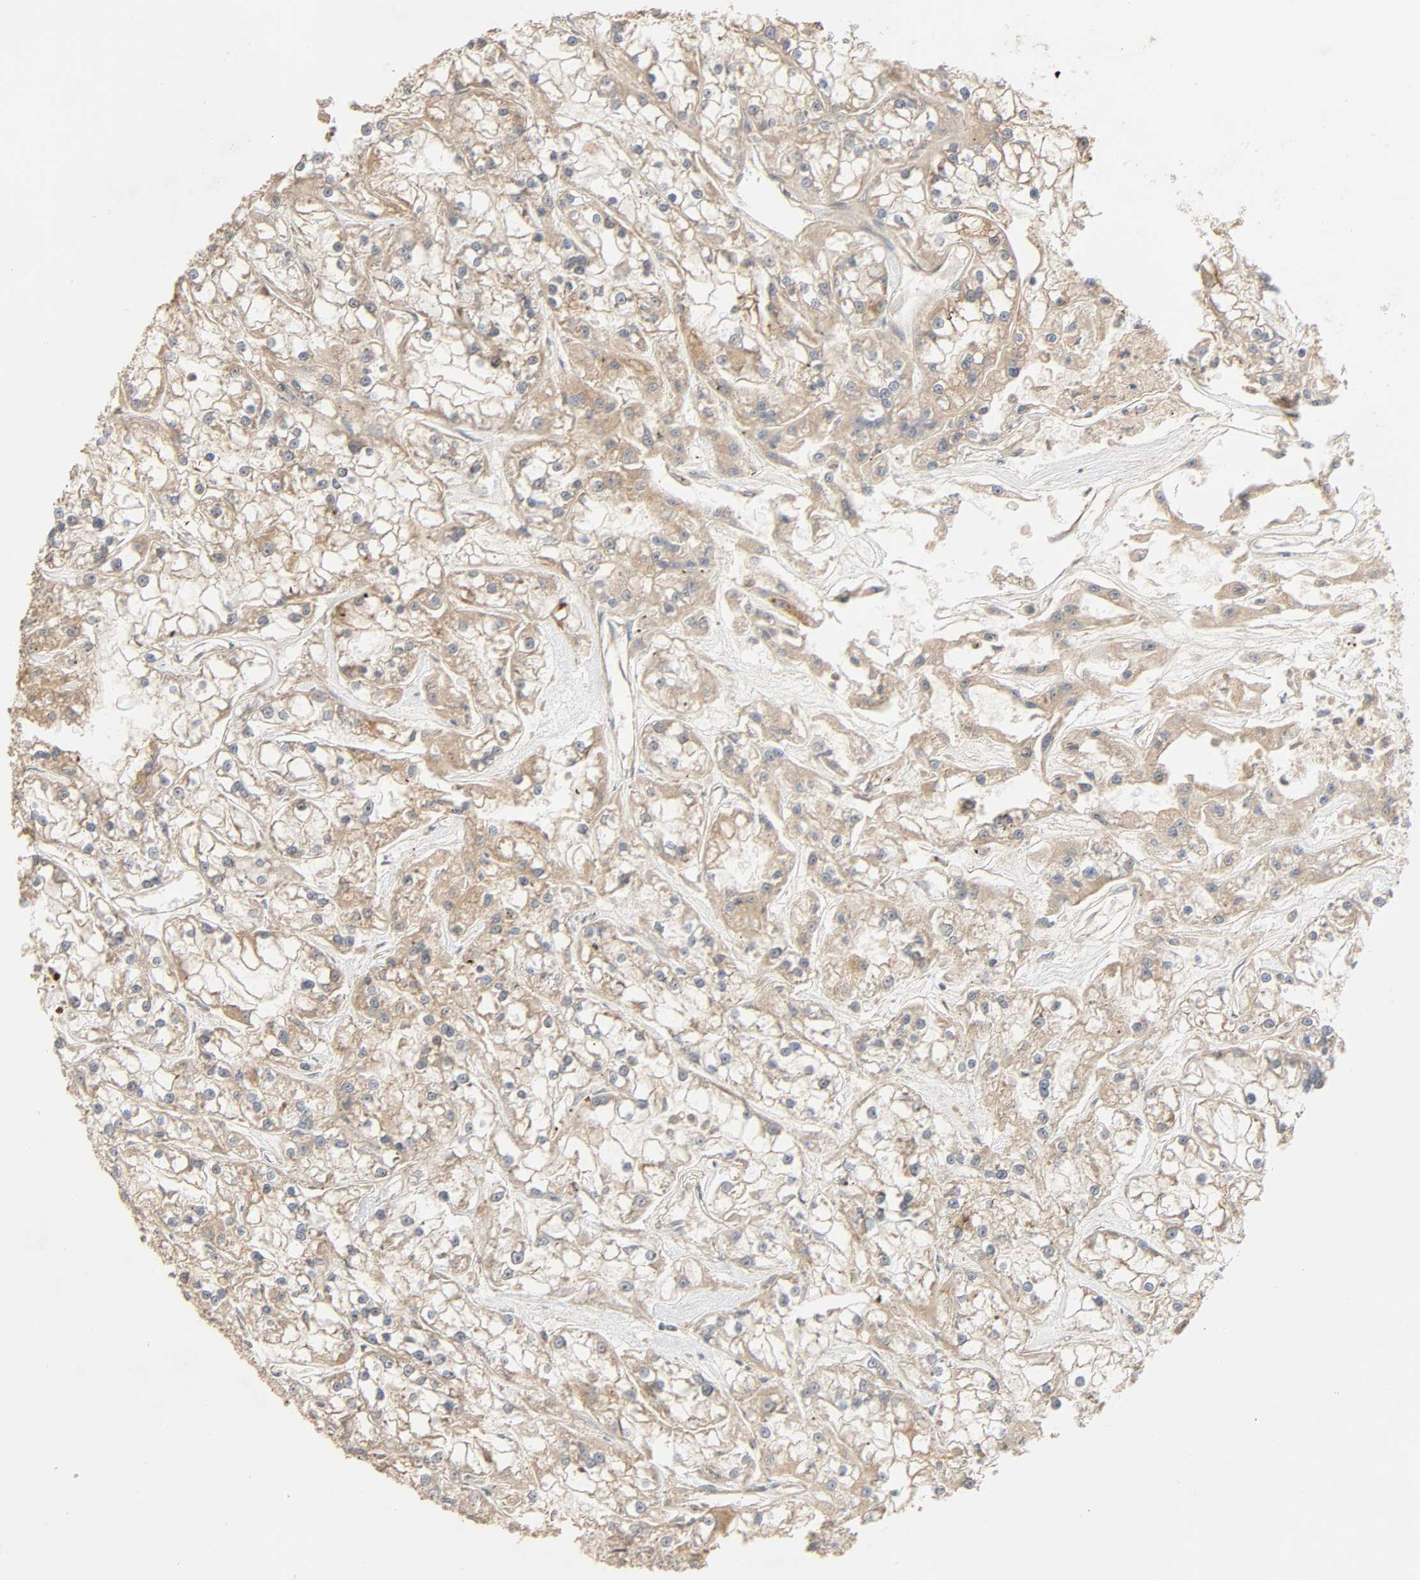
{"staining": {"intensity": "weak", "quantity": "25%-75%", "location": "cytoplasmic/membranous"}, "tissue": "renal cancer", "cell_type": "Tumor cells", "image_type": "cancer", "snomed": [{"axis": "morphology", "description": "Adenocarcinoma, NOS"}, {"axis": "topography", "description": "Kidney"}], "caption": "Immunohistochemical staining of renal cancer (adenocarcinoma) displays low levels of weak cytoplasmic/membranous staining in approximately 25%-75% of tumor cells. (brown staining indicates protein expression, while blue staining denotes nuclei).", "gene": "SGSM1", "patient": {"sex": "female", "age": 52}}